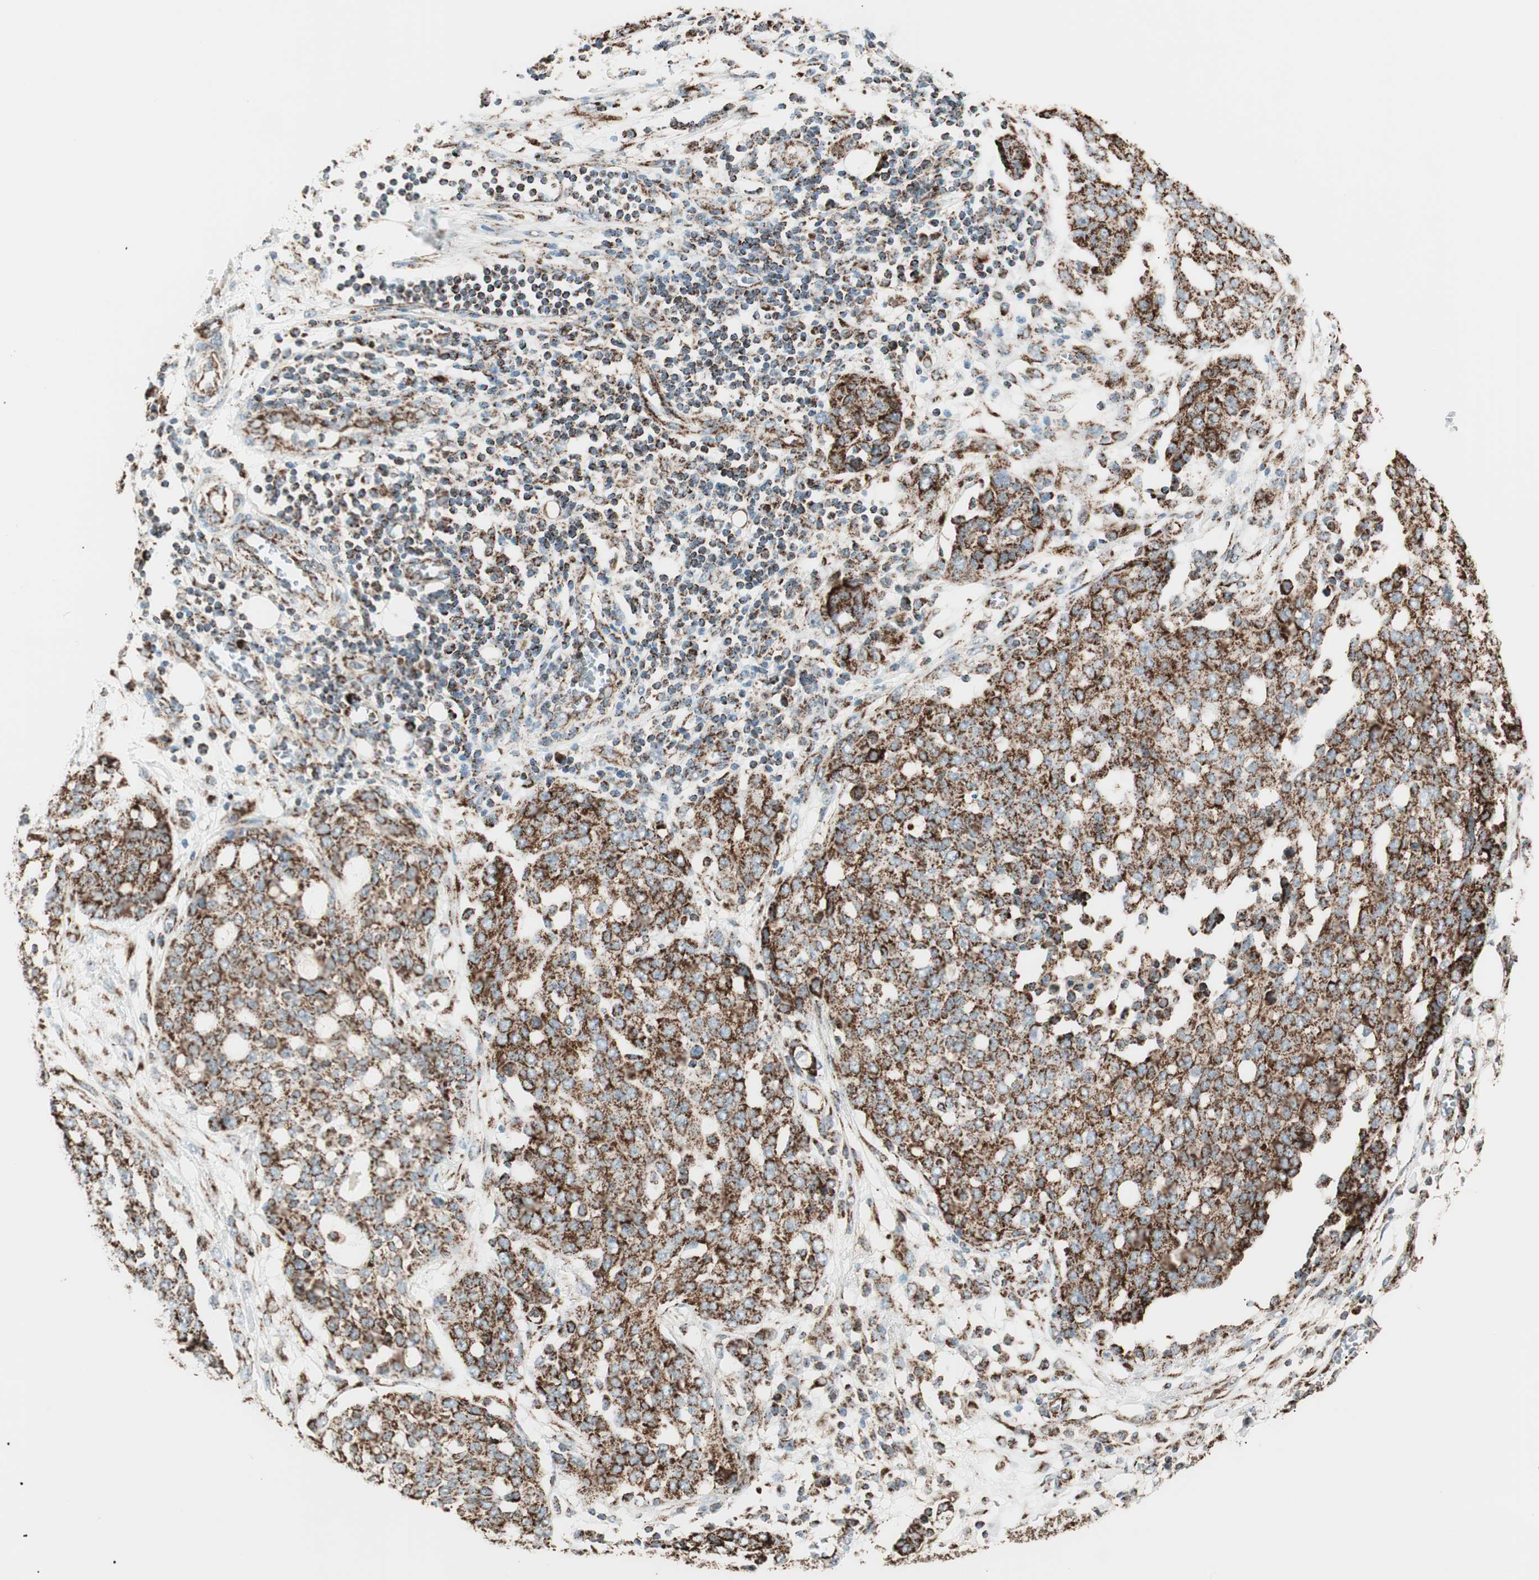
{"staining": {"intensity": "strong", "quantity": ">75%", "location": "cytoplasmic/membranous"}, "tissue": "ovarian cancer", "cell_type": "Tumor cells", "image_type": "cancer", "snomed": [{"axis": "morphology", "description": "Cystadenocarcinoma, serous, NOS"}, {"axis": "topography", "description": "Soft tissue"}, {"axis": "topography", "description": "Ovary"}], "caption": "Ovarian serous cystadenocarcinoma tissue displays strong cytoplasmic/membranous expression in about >75% of tumor cells, visualized by immunohistochemistry.", "gene": "TOMM22", "patient": {"sex": "female", "age": 57}}